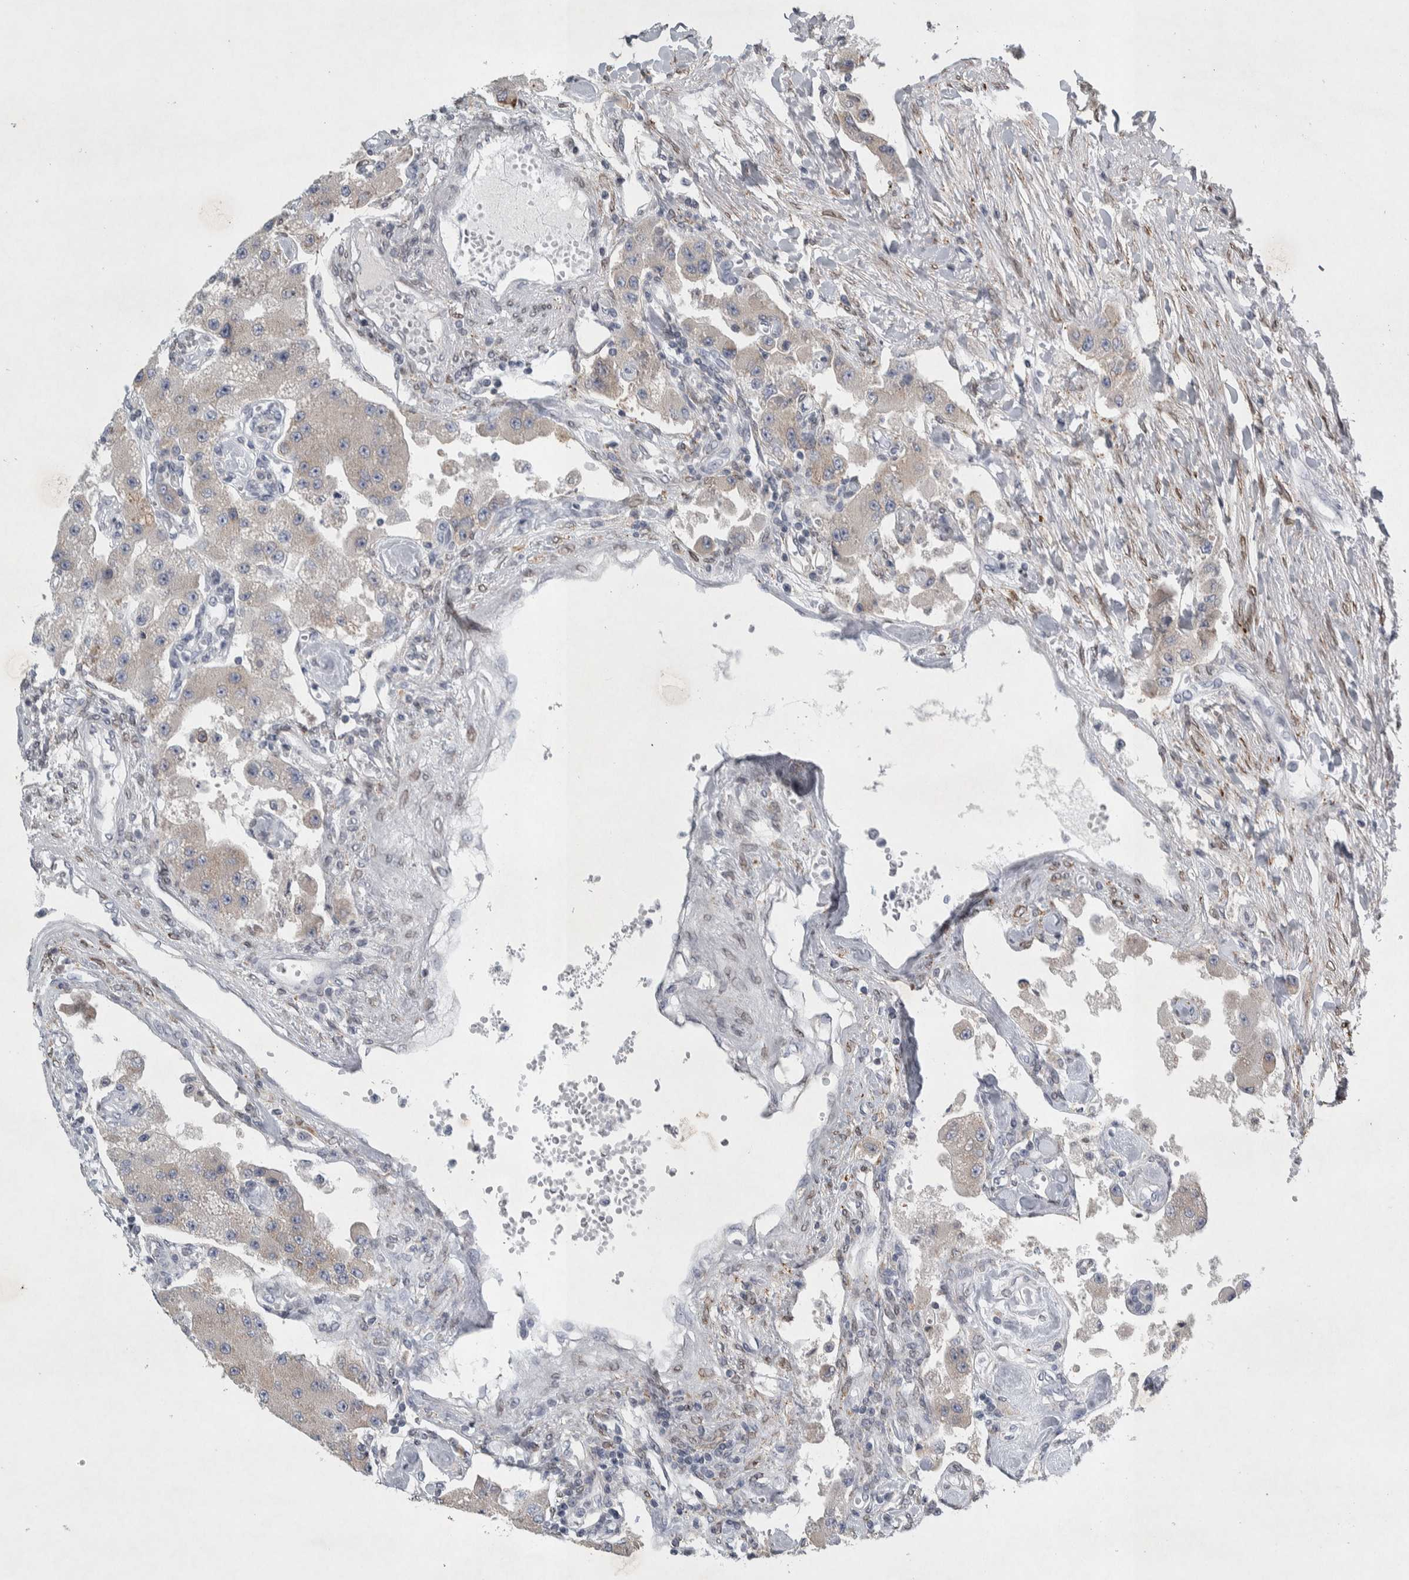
{"staining": {"intensity": "weak", "quantity": "25%-75%", "location": "cytoplasmic/membranous"}, "tissue": "carcinoid", "cell_type": "Tumor cells", "image_type": "cancer", "snomed": [{"axis": "morphology", "description": "Carcinoid, malignant, NOS"}, {"axis": "topography", "description": "Pancreas"}], "caption": "Protein staining of malignant carcinoid tissue shows weak cytoplasmic/membranous positivity in approximately 25%-75% of tumor cells.", "gene": "SIGMAR1", "patient": {"sex": "male", "age": 41}}